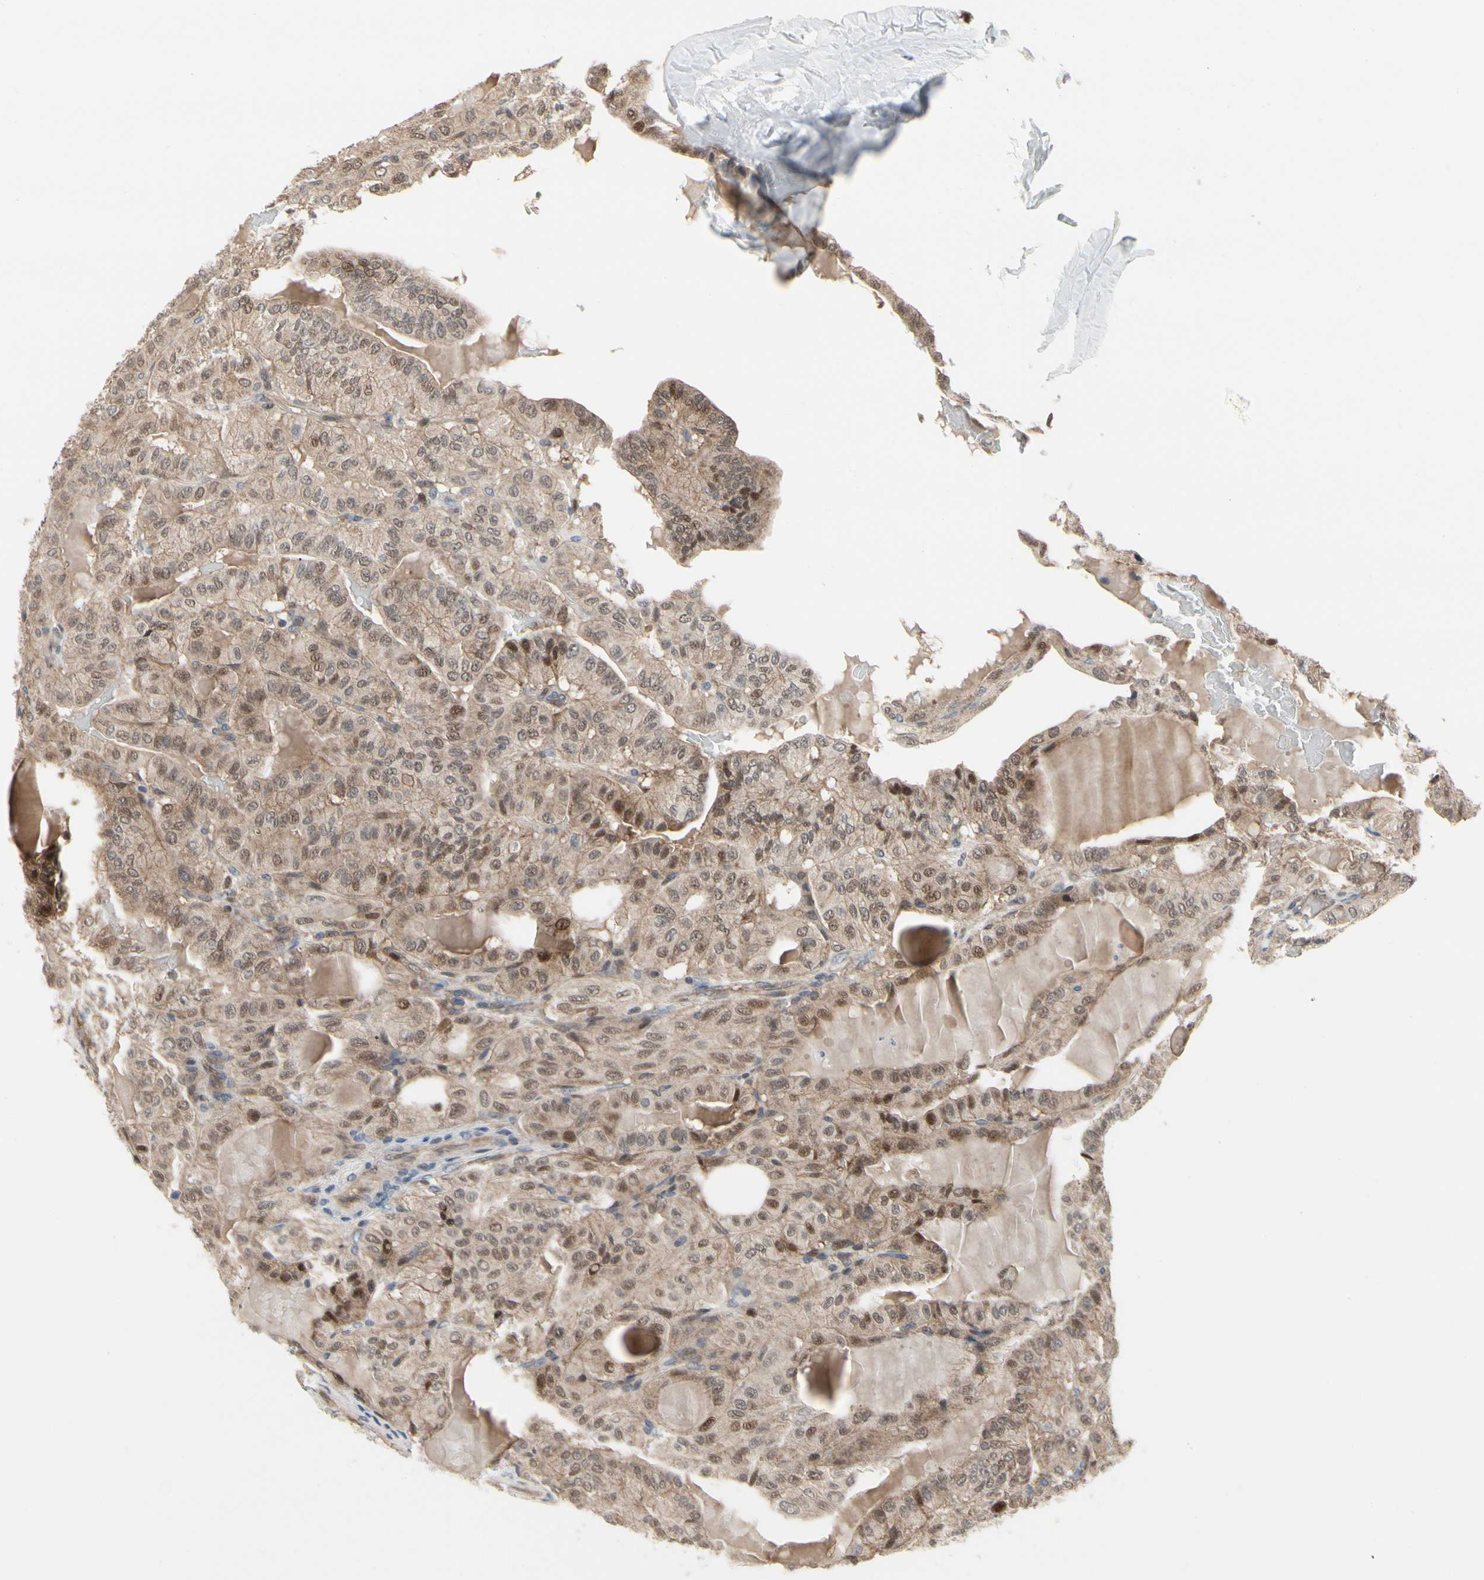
{"staining": {"intensity": "moderate", "quantity": ">75%", "location": "cytoplasmic/membranous"}, "tissue": "thyroid cancer", "cell_type": "Tumor cells", "image_type": "cancer", "snomed": [{"axis": "morphology", "description": "Papillary adenocarcinoma, NOS"}, {"axis": "topography", "description": "Thyroid gland"}], "caption": "This image shows IHC staining of papillary adenocarcinoma (thyroid), with medium moderate cytoplasmic/membranous expression in about >75% of tumor cells.", "gene": "CDK5", "patient": {"sex": "male", "age": 77}}